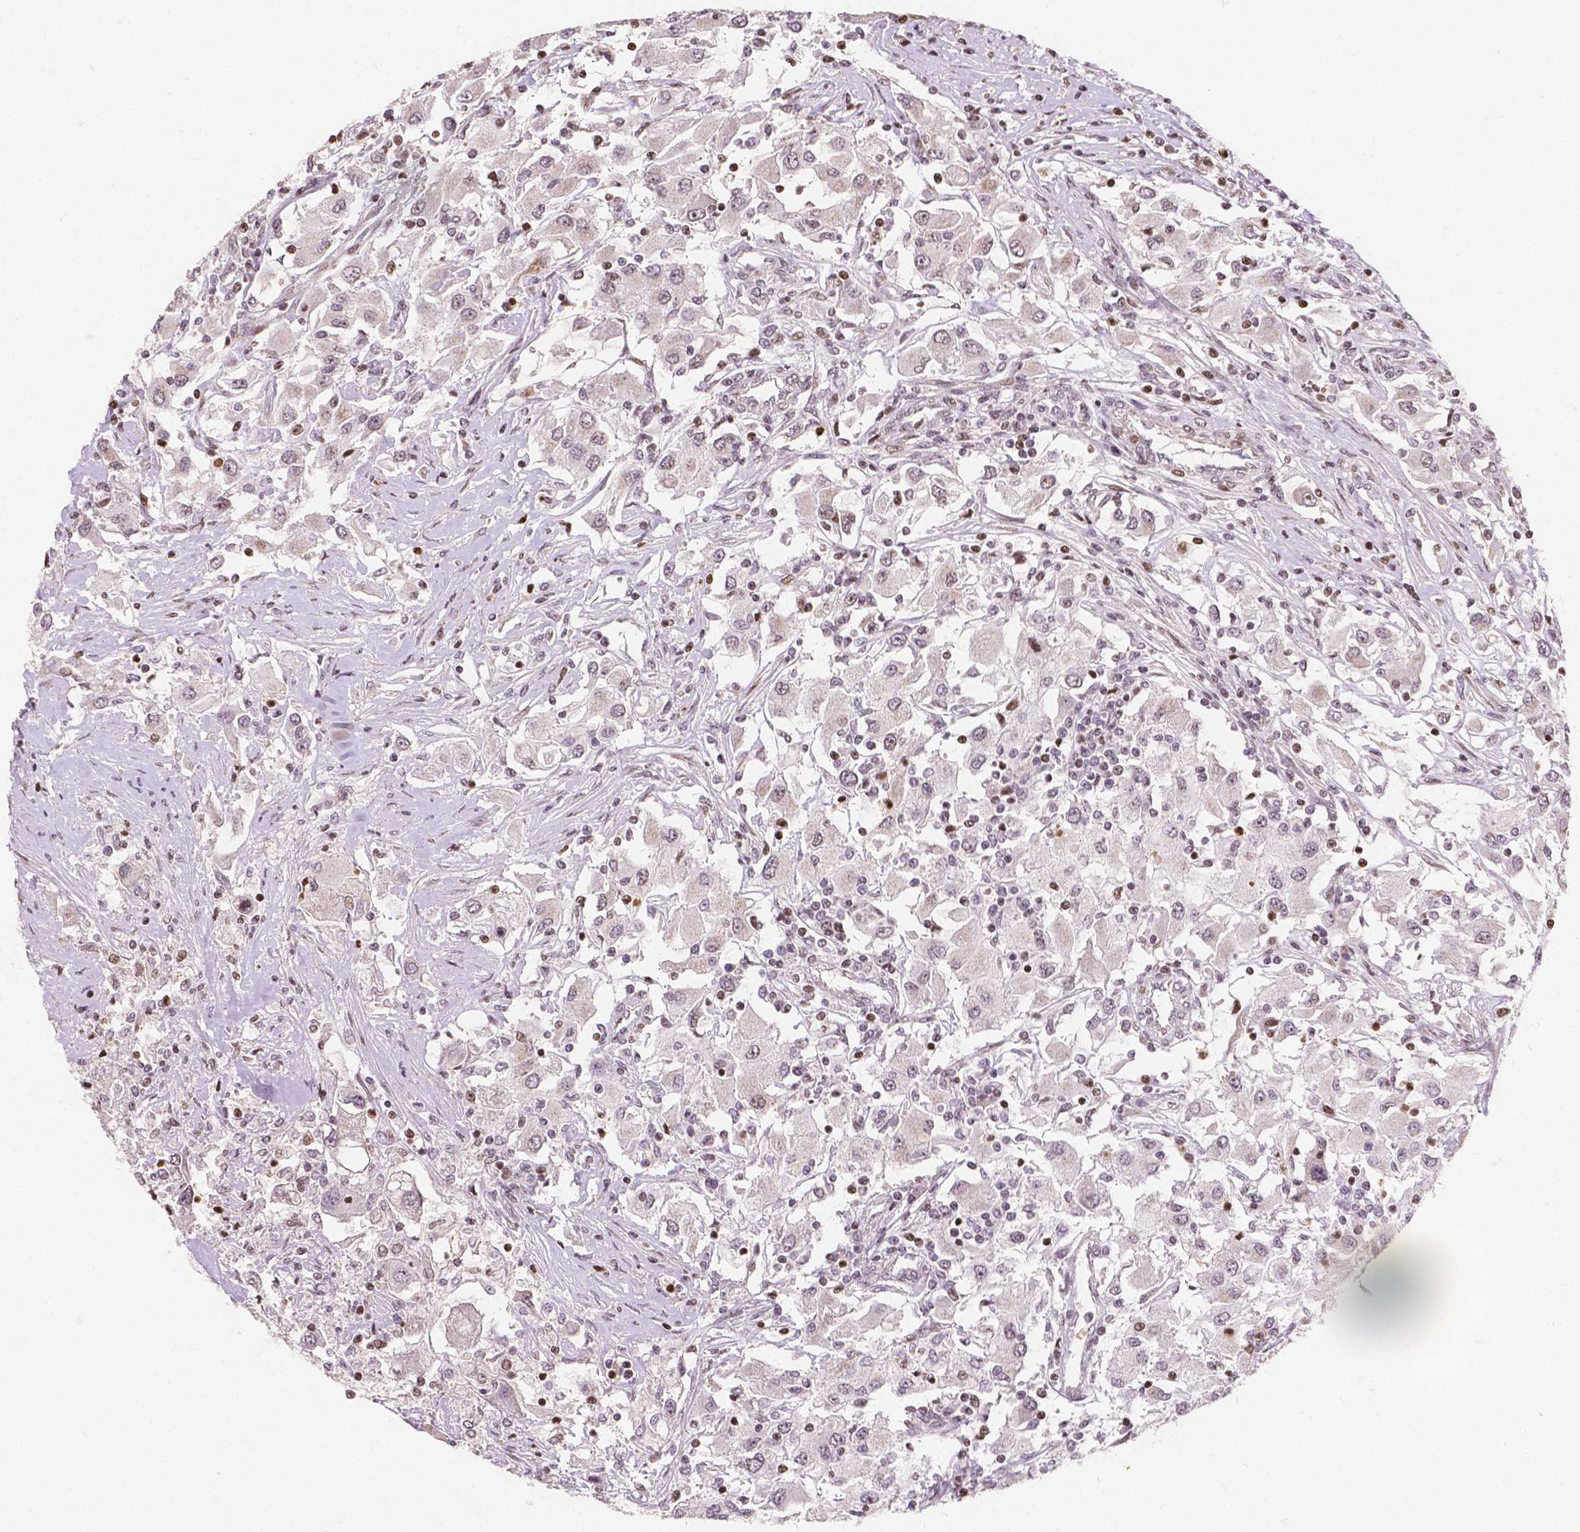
{"staining": {"intensity": "negative", "quantity": "none", "location": "none"}, "tissue": "renal cancer", "cell_type": "Tumor cells", "image_type": "cancer", "snomed": [{"axis": "morphology", "description": "Adenocarcinoma, NOS"}, {"axis": "topography", "description": "Kidney"}], "caption": "Image shows no significant protein staining in tumor cells of renal adenocarcinoma.", "gene": "PTPN18", "patient": {"sex": "female", "age": 67}}